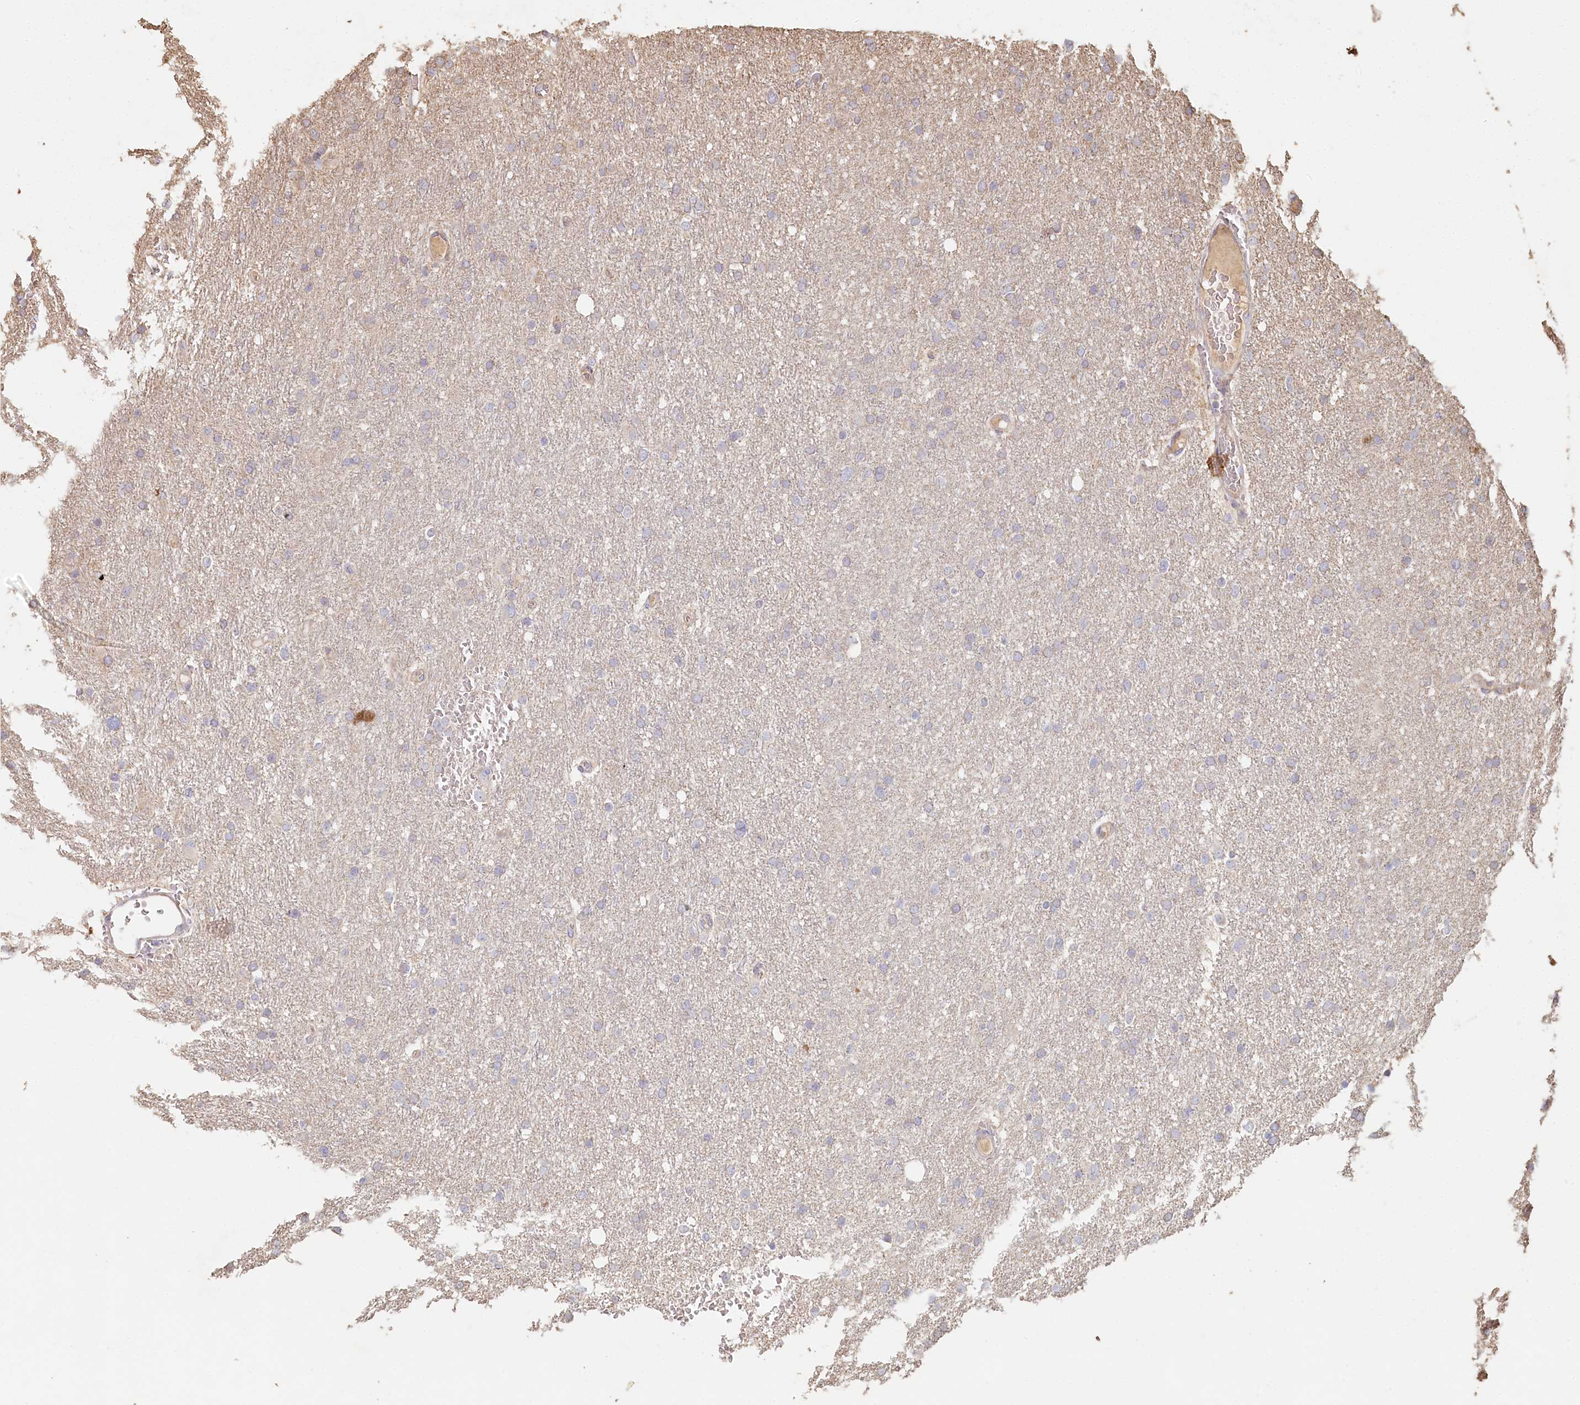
{"staining": {"intensity": "negative", "quantity": "none", "location": "none"}, "tissue": "glioma", "cell_type": "Tumor cells", "image_type": "cancer", "snomed": [{"axis": "morphology", "description": "Glioma, malignant, High grade"}, {"axis": "topography", "description": "Cerebral cortex"}], "caption": "High power microscopy histopathology image of an immunohistochemistry image of glioma, revealing no significant positivity in tumor cells.", "gene": "HAL", "patient": {"sex": "female", "age": 36}}